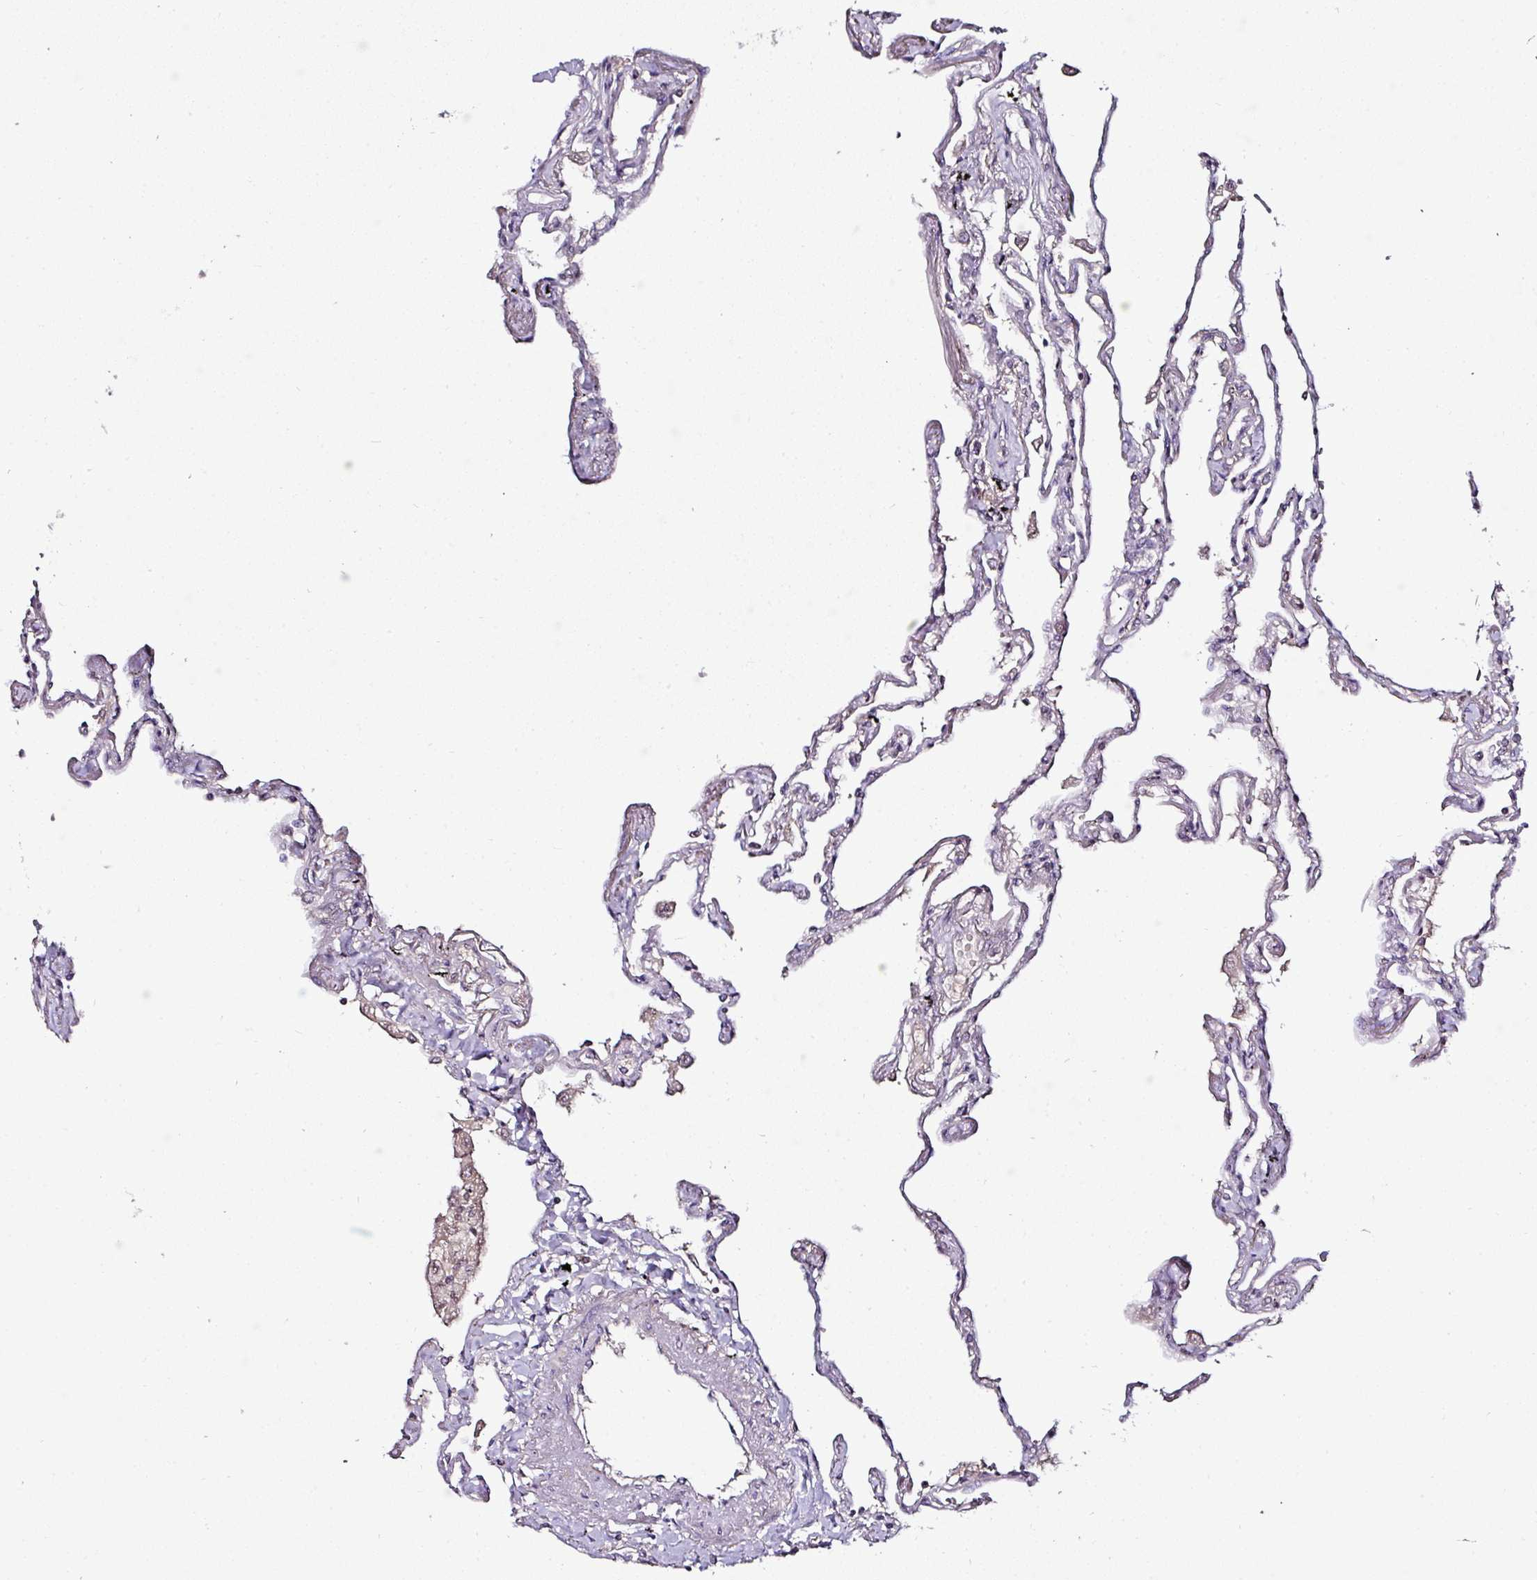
{"staining": {"intensity": "moderate", "quantity": "25%-75%", "location": "nuclear"}, "tissue": "lung", "cell_type": "Alveolar cells", "image_type": "normal", "snomed": [{"axis": "morphology", "description": "Normal tissue, NOS"}, {"axis": "topography", "description": "Lung"}], "caption": "Unremarkable lung was stained to show a protein in brown. There is medium levels of moderate nuclear expression in approximately 25%-75% of alveolar cells.", "gene": "KLF16", "patient": {"sex": "female", "age": 67}}